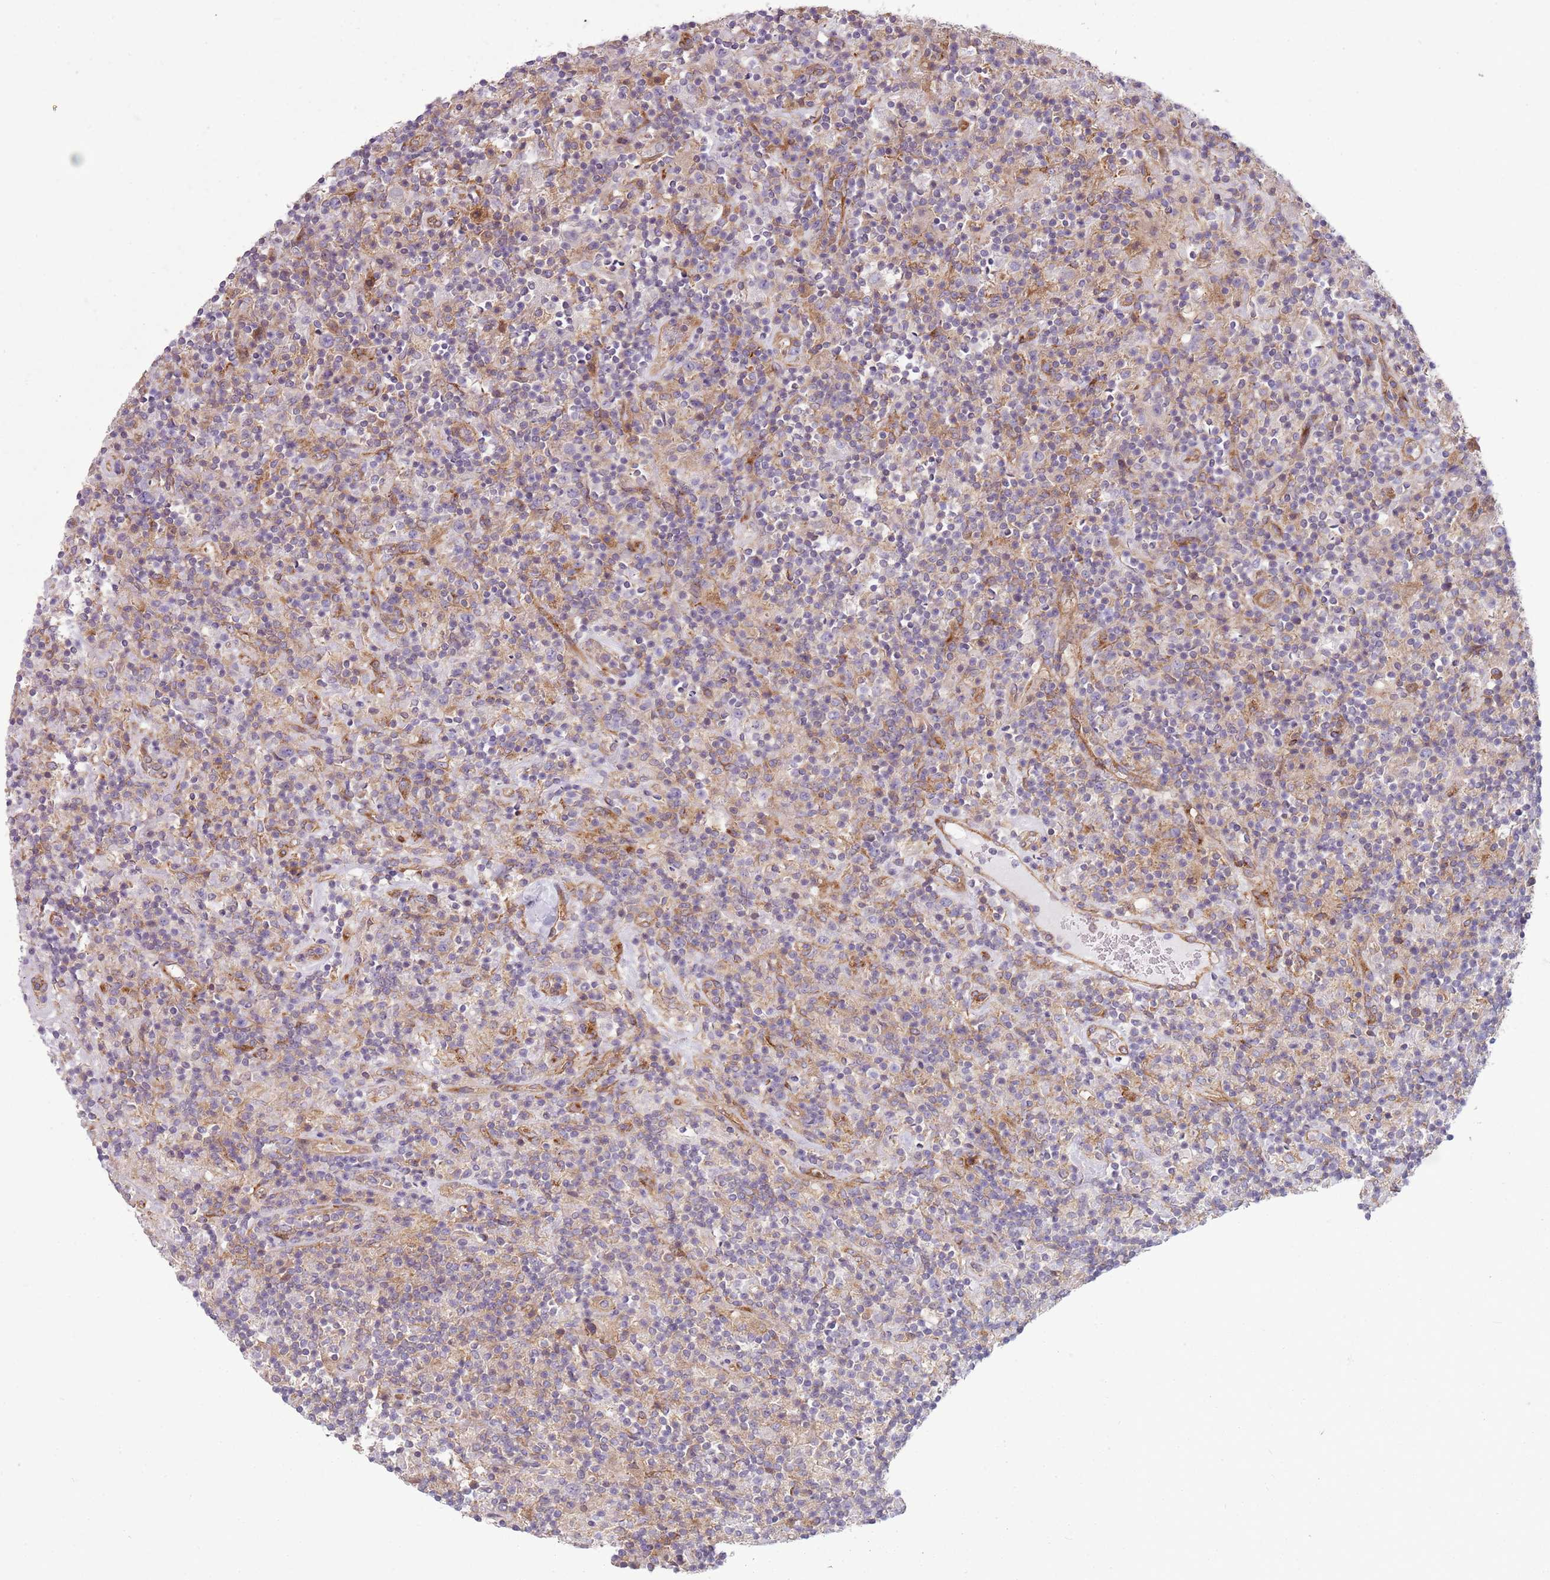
{"staining": {"intensity": "negative", "quantity": "none", "location": "none"}, "tissue": "lymphoma", "cell_type": "Tumor cells", "image_type": "cancer", "snomed": [{"axis": "morphology", "description": "Hodgkin's disease, NOS"}, {"axis": "topography", "description": "Lymph node"}], "caption": "Immunohistochemical staining of Hodgkin's disease demonstrates no significant expression in tumor cells.", "gene": "SNX1", "patient": {"sex": "male", "age": 70}}